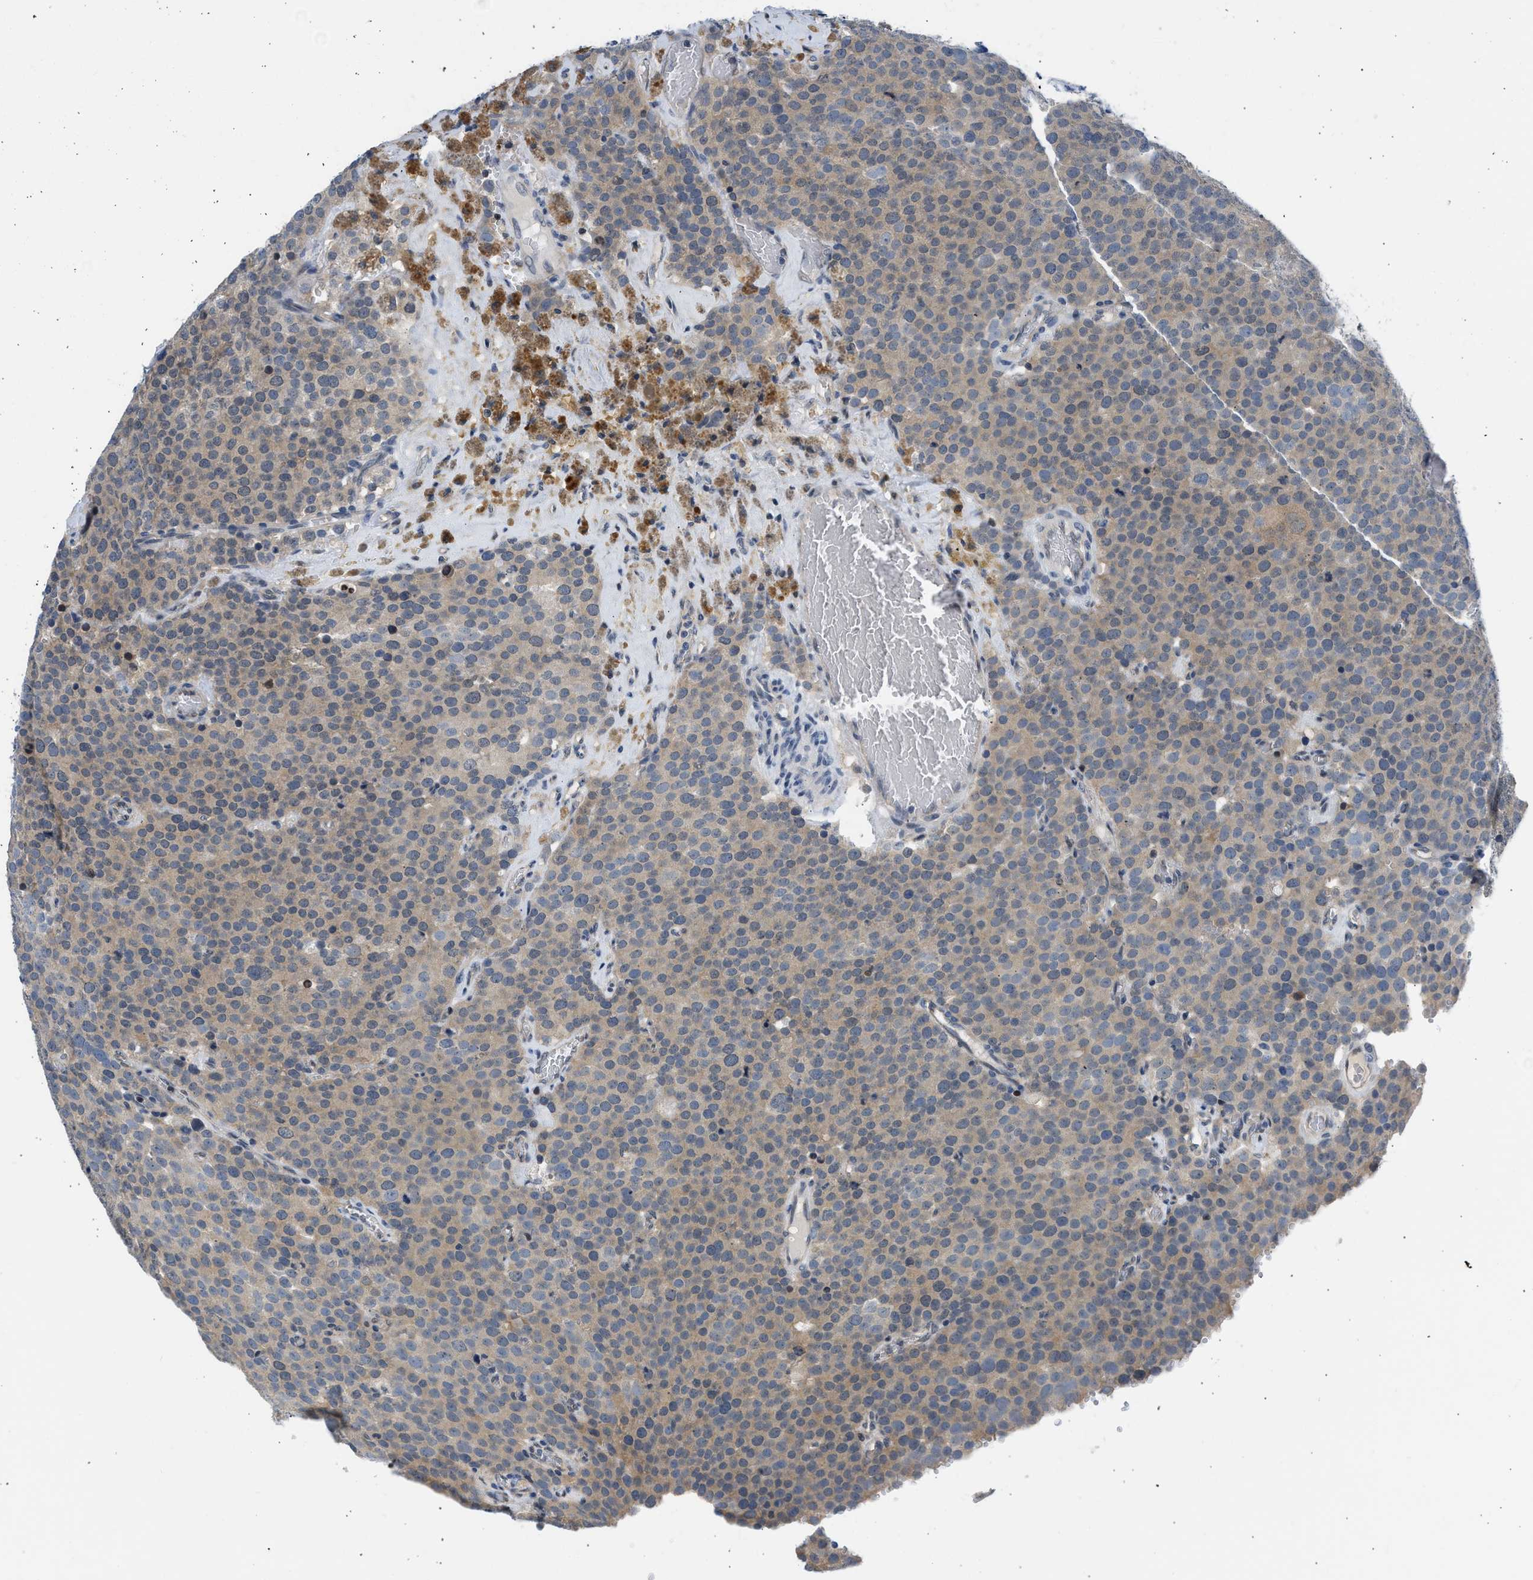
{"staining": {"intensity": "weak", "quantity": "<25%", "location": "cytoplasmic/membranous"}, "tissue": "testis cancer", "cell_type": "Tumor cells", "image_type": "cancer", "snomed": [{"axis": "morphology", "description": "Normal tissue, NOS"}, {"axis": "morphology", "description": "Seminoma, NOS"}, {"axis": "topography", "description": "Testis"}], "caption": "Immunohistochemical staining of testis cancer (seminoma) demonstrates no significant staining in tumor cells. (DAB (3,3'-diaminobenzidine) IHC visualized using brightfield microscopy, high magnification).", "gene": "OLIG3", "patient": {"sex": "male", "age": 71}}